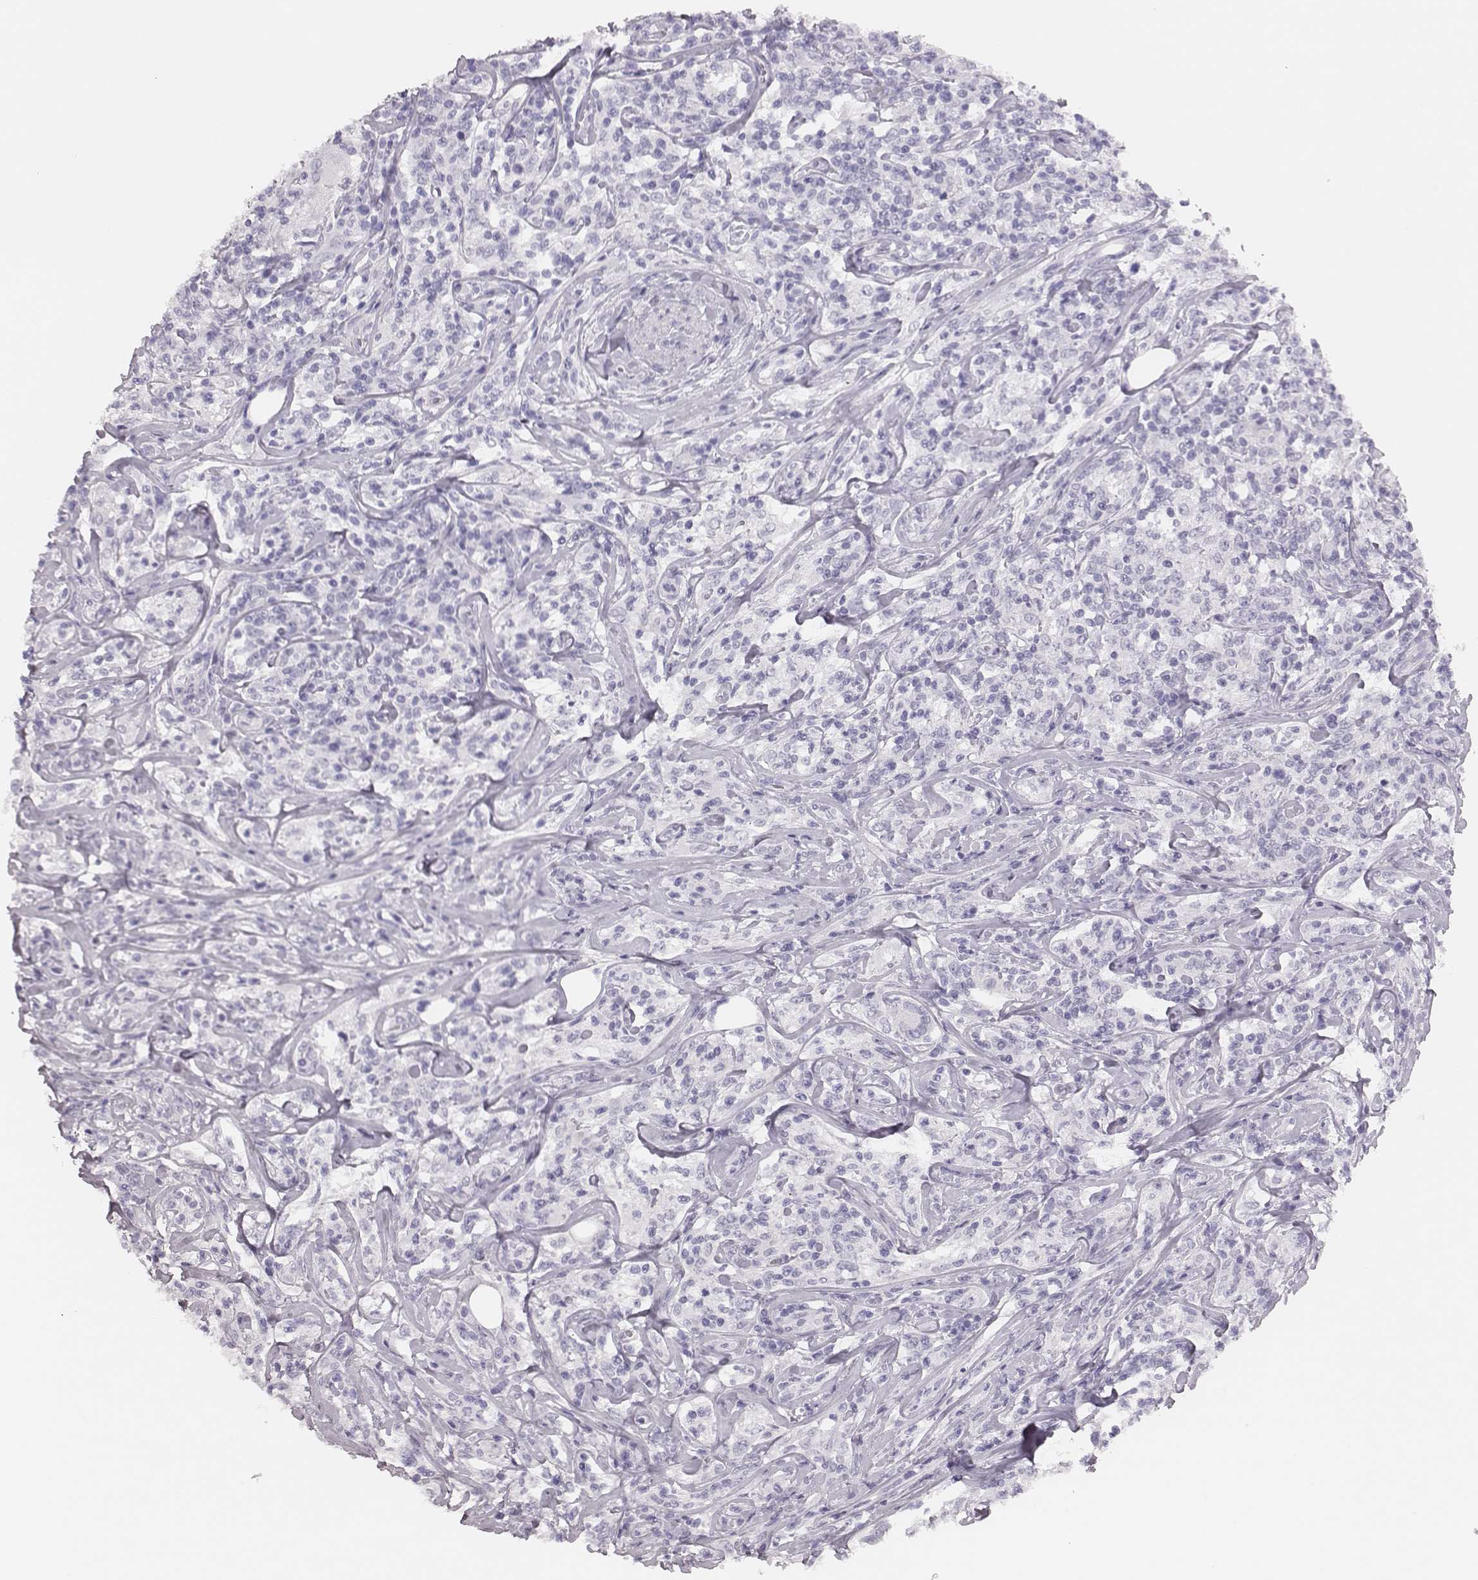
{"staining": {"intensity": "negative", "quantity": "none", "location": "none"}, "tissue": "lymphoma", "cell_type": "Tumor cells", "image_type": "cancer", "snomed": [{"axis": "morphology", "description": "Malignant lymphoma, non-Hodgkin's type, High grade"}, {"axis": "topography", "description": "Lymph node"}], "caption": "A micrograph of high-grade malignant lymphoma, non-Hodgkin's type stained for a protein displays no brown staining in tumor cells. The staining is performed using DAB (3,3'-diaminobenzidine) brown chromogen with nuclei counter-stained in using hematoxylin.", "gene": "H1-6", "patient": {"sex": "female", "age": 84}}